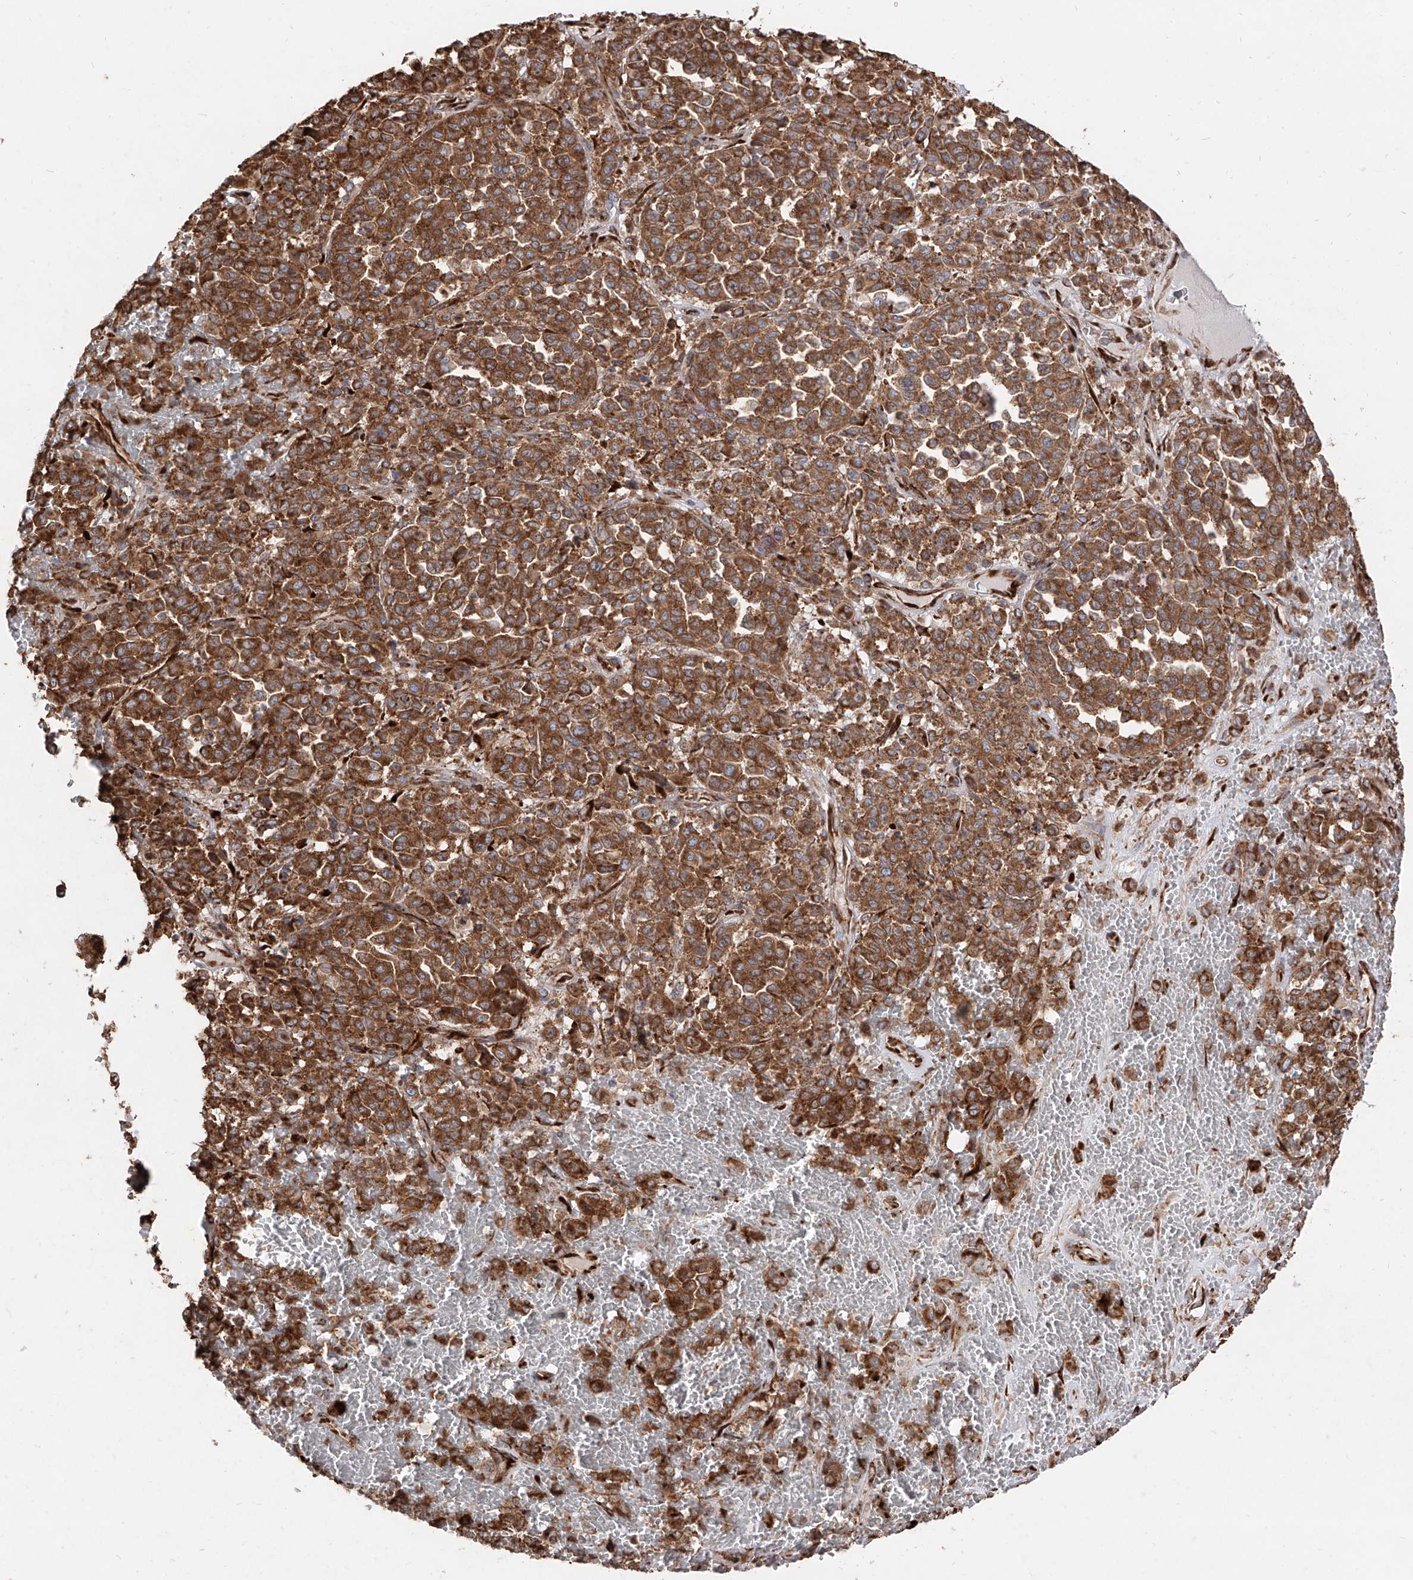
{"staining": {"intensity": "strong", "quantity": ">75%", "location": "cytoplasmic/membranous"}, "tissue": "melanoma", "cell_type": "Tumor cells", "image_type": "cancer", "snomed": [{"axis": "morphology", "description": "Malignant melanoma, Metastatic site"}, {"axis": "topography", "description": "Pancreas"}], "caption": "The photomicrograph shows immunohistochemical staining of malignant melanoma (metastatic site). There is strong cytoplasmic/membranous positivity is appreciated in about >75% of tumor cells. Ihc stains the protein in brown and the nuclei are stained blue.", "gene": "RPS25", "patient": {"sex": "female", "age": 30}}